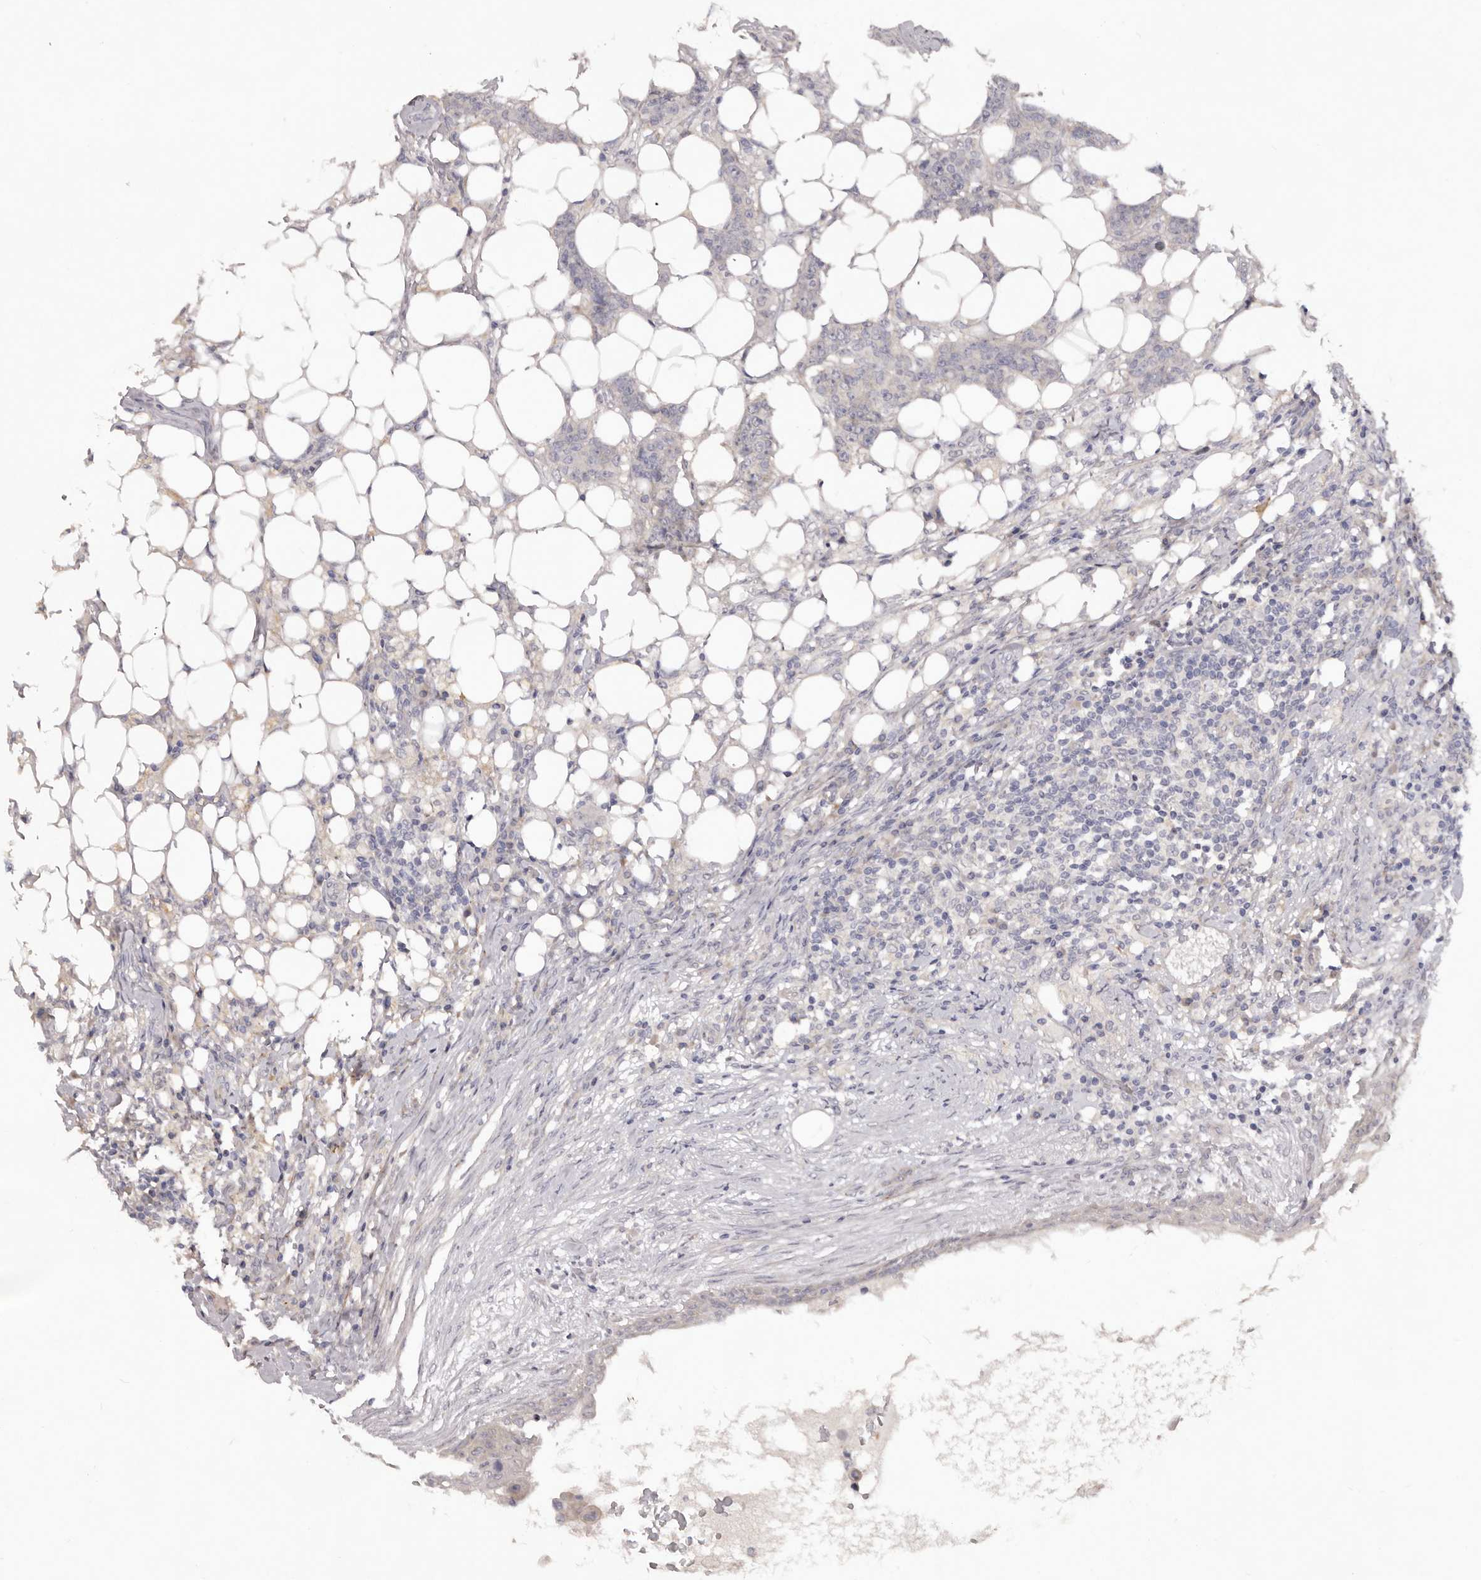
{"staining": {"intensity": "negative", "quantity": "none", "location": "none"}, "tissue": "breast cancer", "cell_type": "Tumor cells", "image_type": "cancer", "snomed": [{"axis": "morphology", "description": "Duct carcinoma"}, {"axis": "topography", "description": "Breast"}], "caption": "This is a photomicrograph of immunohistochemistry staining of breast invasive ductal carcinoma, which shows no expression in tumor cells.", "gene": "HBS1L", "patient": {"sex": "female", "age": 40}}